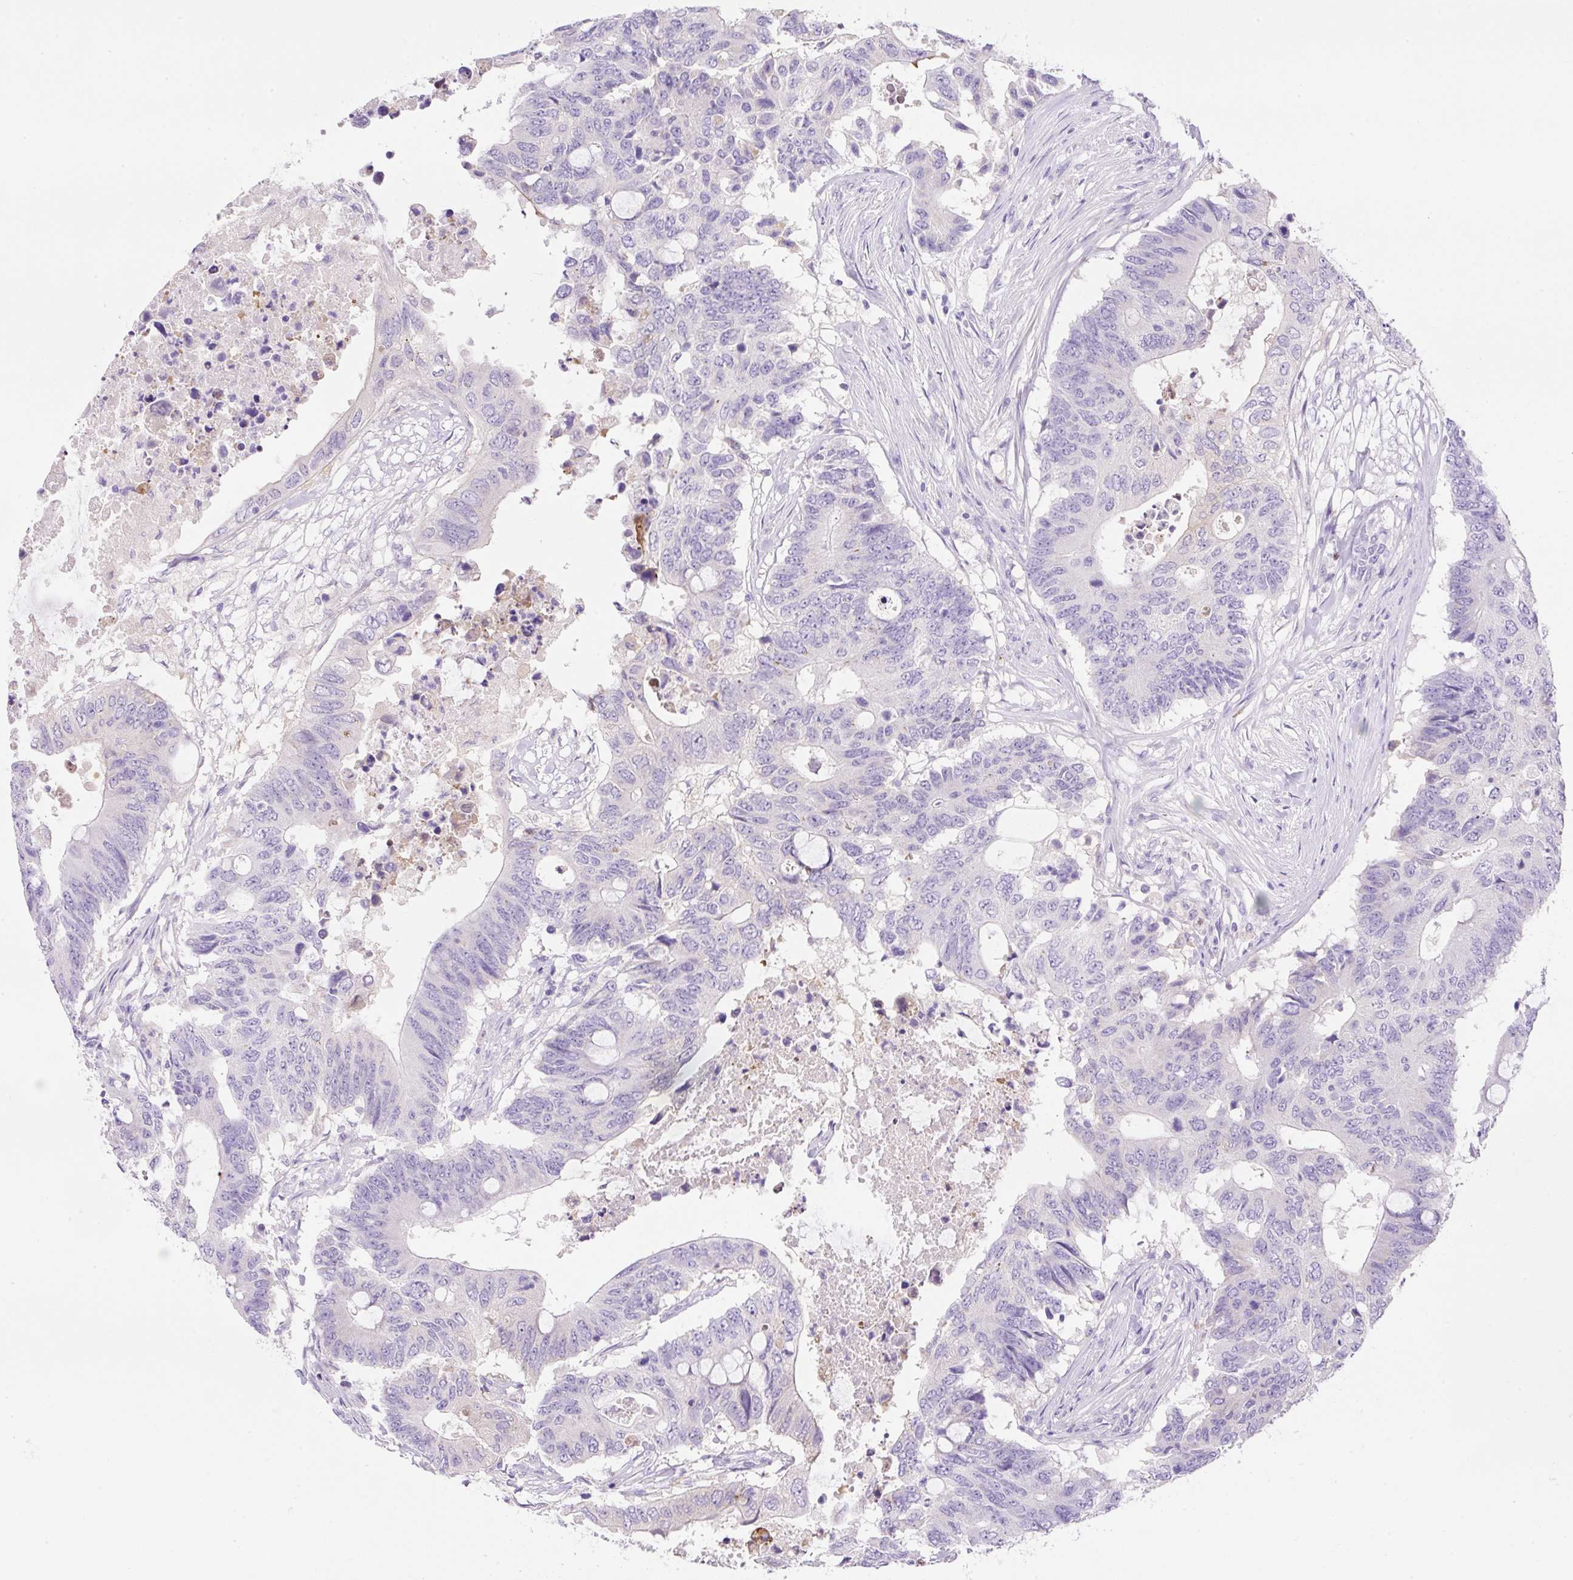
{"staining": {"intensity": "negative", "quantity": "none", "location": "none"}, "tissue": "colorectal cancer", "cell_type": "Tumor cells", "image_type": "cancer", "snomed": [{"axis": "morphology", "description": "Adenocarcinoma, NOS"}, {"axis": "topography", "description": "Colon"}], "caption": "A histopathology image of human colorectal adenocarcinoma is negative for staining in tumor cells.", "gene": "NDST3", "patient": {"sex": "male", "age": 71}}